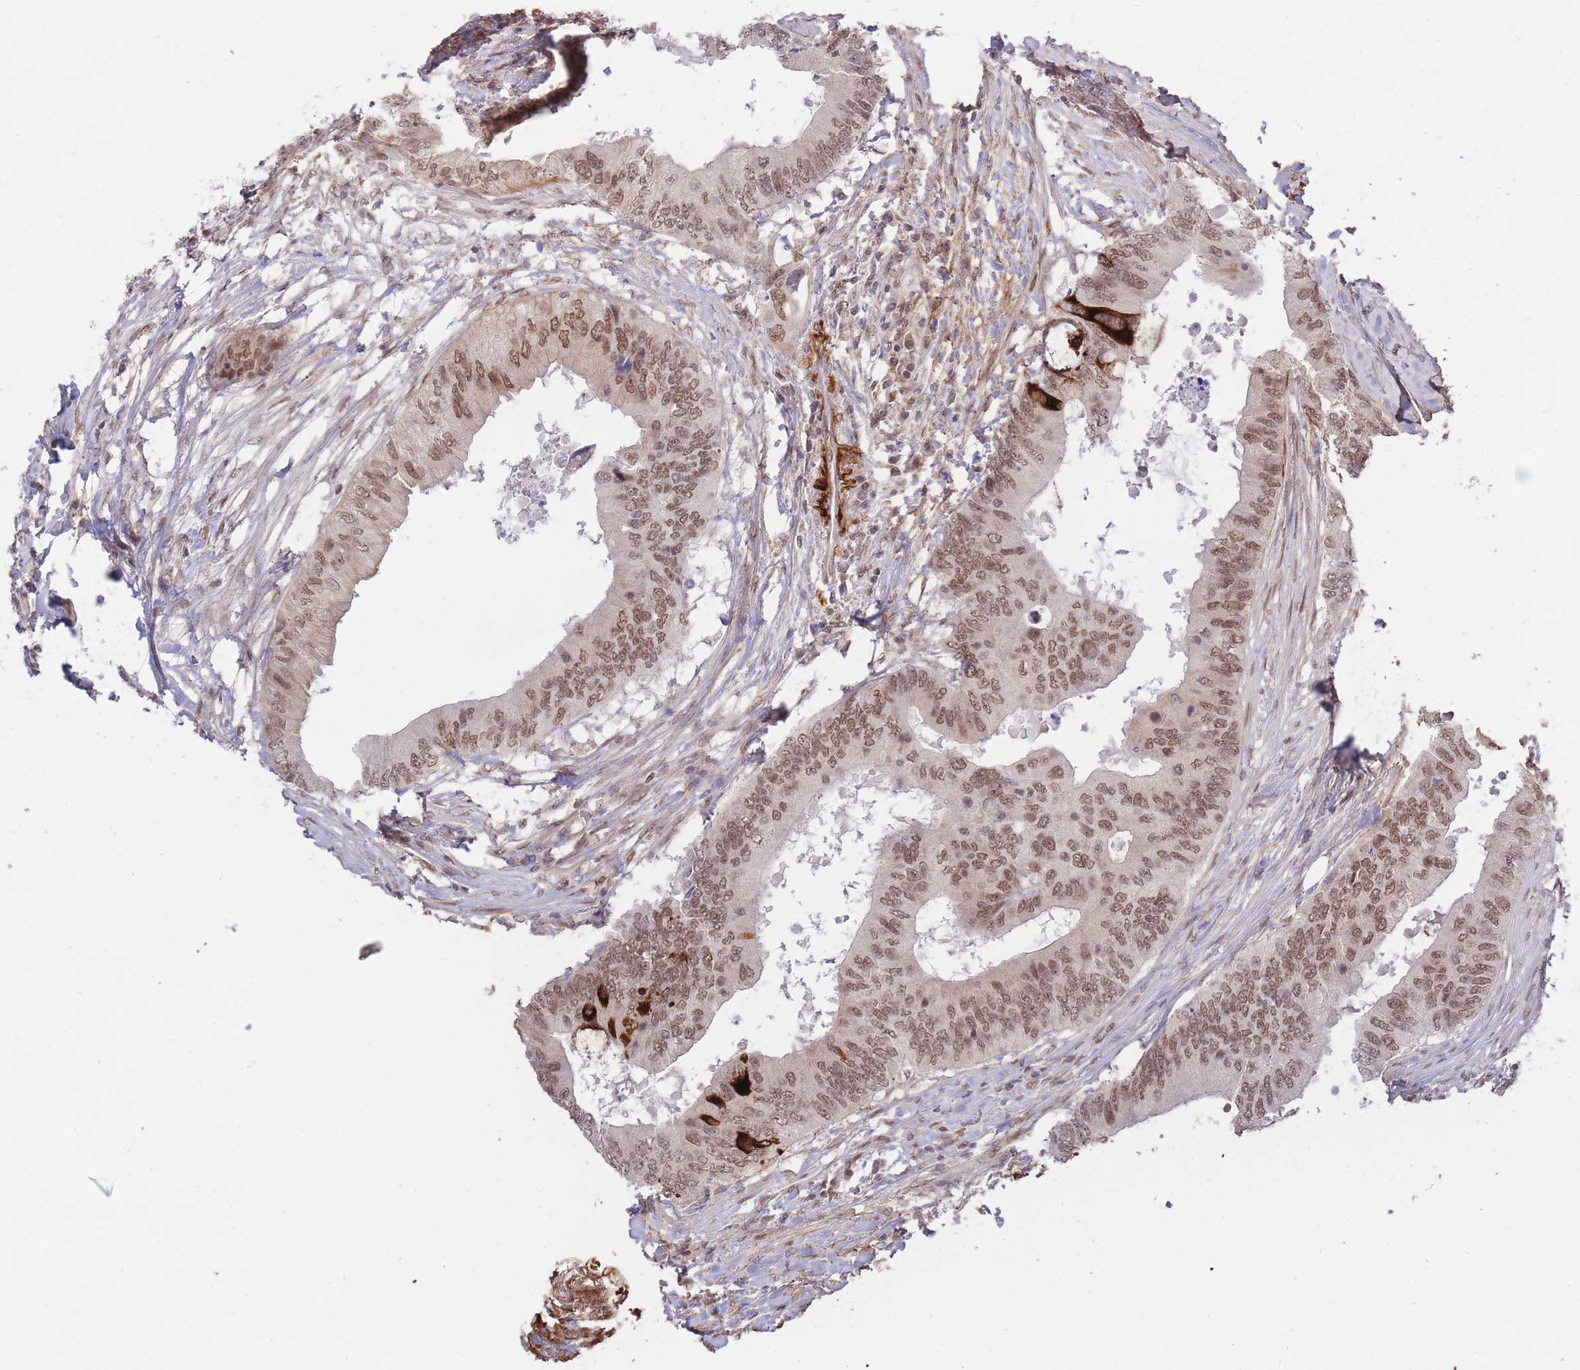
{"staining": {"intensity": "moderate", "quantity": ">75%", "location": "nuclear"}, "tissue": "colorectal cancer", "cell_type": "Tumor cells", "image_type": "cancer", "snomed": [{"axis": "morphology", "description": "Adenocarcinoma, NOS"}, {"axis": "topography", "description": "Colon"}], "caption": "Tumor cells exhibit medium levels of moderate nuclear positivity in approximately >75% of cells in human colorectal adenocarcinoma.", "gene": "CARD8", "patient": {"sex": "male", "age": 71}}